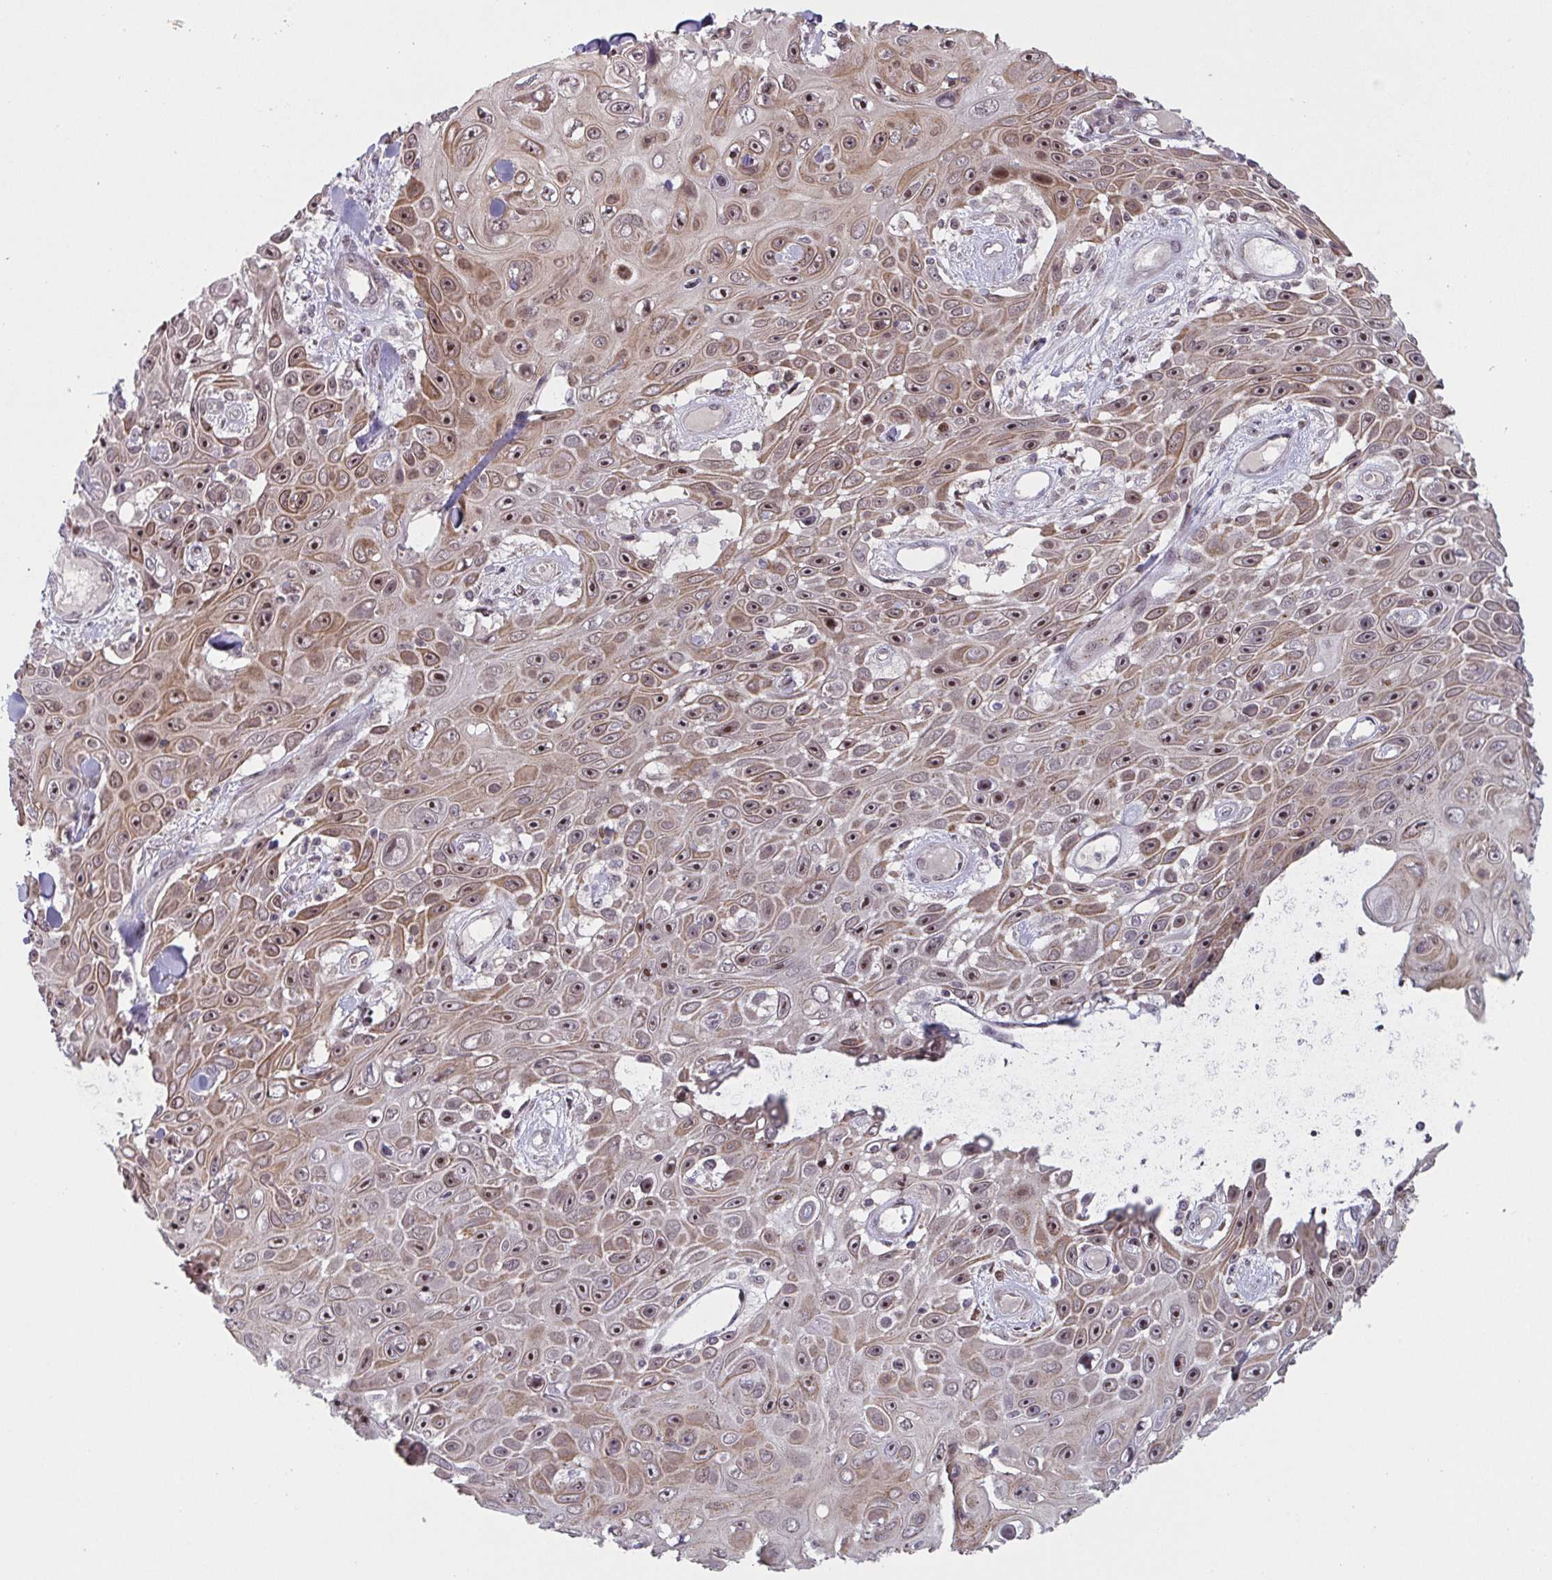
{"staining": {"intensity": "moderate", "quantity": ">75%", "location": "cytoplasmic/membranous,nuclear"}, "tissue": "skin cancer", "cell_type": "Tumor cells", "image_type": "cancer", "snomed": [{"axis": "morphology", "description": "Squamous cell carcinoma, NOS"}, {"axis": "topography", "description": "Skin"}], "caption": "Skin squamous cell carcinoma tissue reveals moderate cytoplasmic/membranous and nuclear staining in about >75% of tumor cells, visualized by immunohistochemistry.", "gene": "NLRP13", "patient": {"sex": "male", "age": 82}}